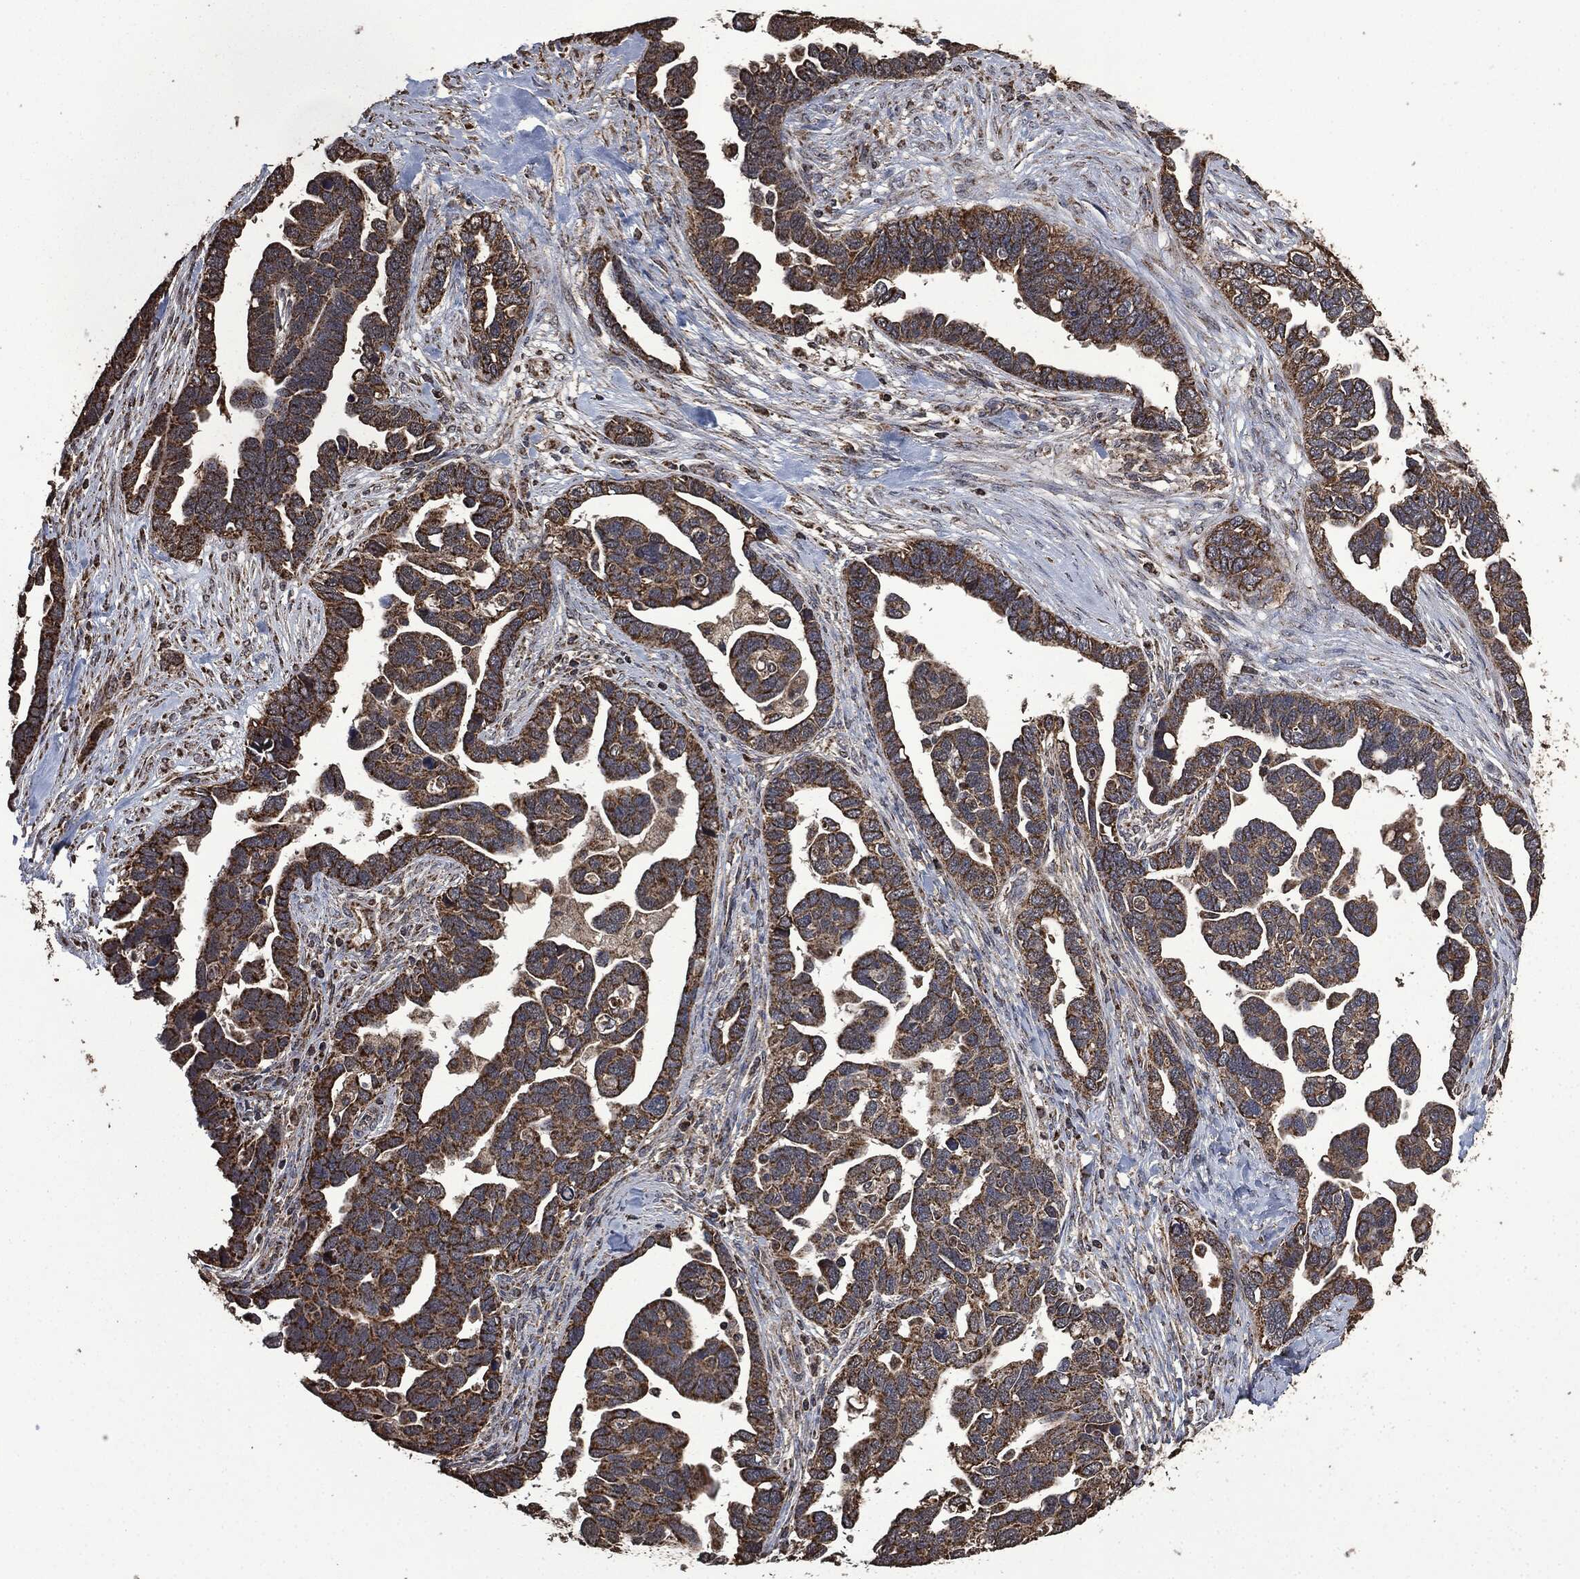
{"staining": {"intensity": "strong", "quantity": ">75%", "location": "cytoplasmic/membranous"}, "tissue": "ovarian cancer", "cell_type": "Tumor cells", "image_type": "cancer", "snomed": [{"axis": "morphology", "description": "Cystadenocarcinoma, serous, NOS"}, {"axis": "topography", "description": "Ovary"}], "caption": "Human serous cystadenocarcinoma (ovarian) stained with a brown dye demonstrates strong cytoplasmic/membranous positive staining in approximately >75% of tumor cells.", "gene": "LIG3", "patient": {"sex": "female", "age": 54}}